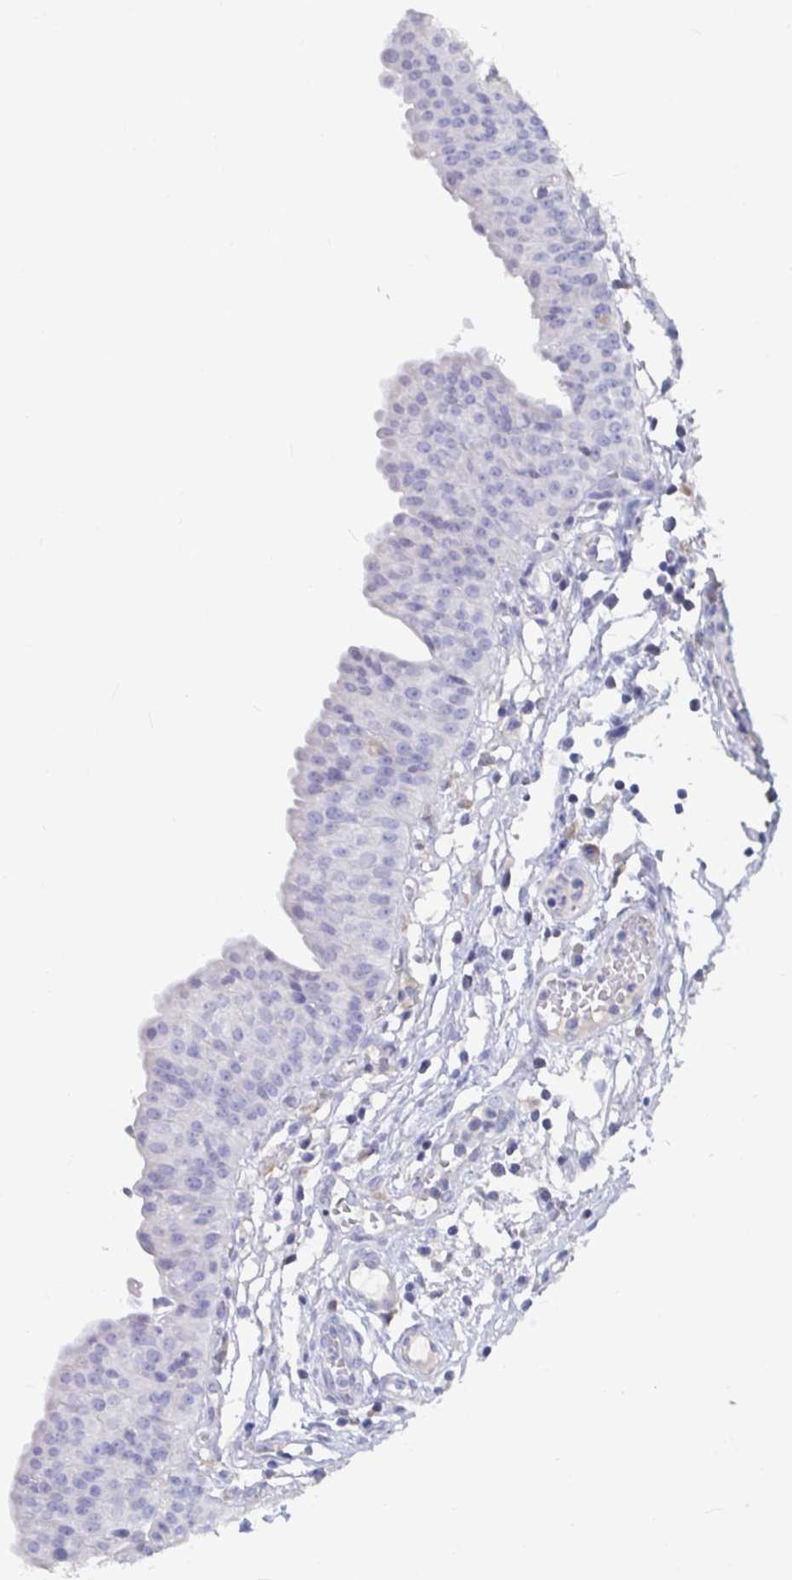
{"staining": {"intensity": "negative", "quantity": "none", "location": "none"}, "tissue": "urinary bladder", "cell_type": "Urothelial cells", "image_type": "normal", "snomed": [{"axis": "morphology", "description": "Normal tissue, NOS"}, {"axis": "topography", "description": "Urinary bladder"}], "caption": "High magnification brightfield microscopy of normal urinary bladder stained with DAB (brown) and counterstained with hematoxylin (blue): urothelial cells show no significant expression. Nuclei are stained in blue.", "gene": "CFAP69", "patient": {"sex": "male", "age": 64}}